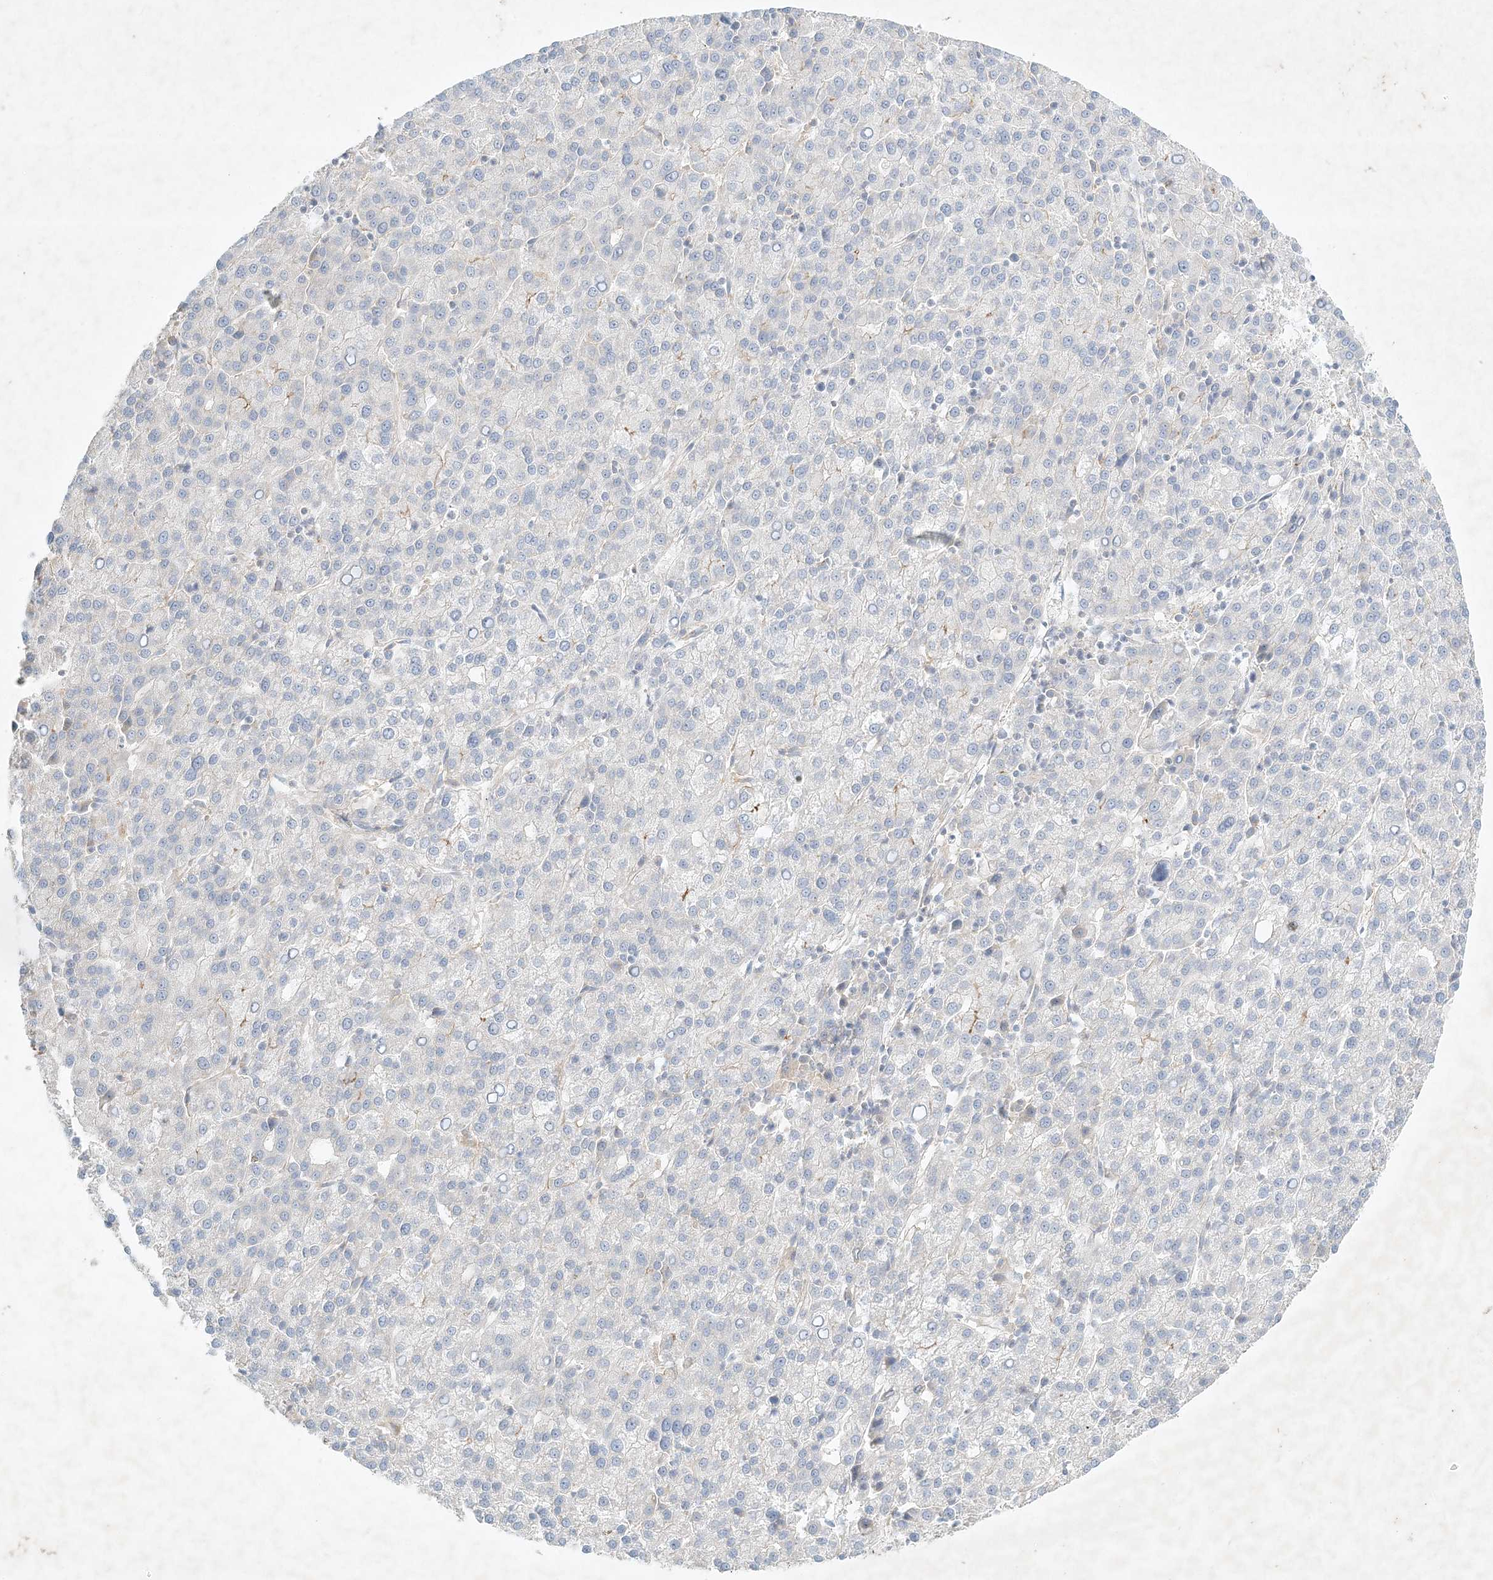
{"staining": {"intensity": "negative", "quantity": "none", "location": "none"}, "tissue": "liver cancer", "cell_type": "Tumor cells", "image_type": "cancer", "snomed": [{"axis": "morphology", "description": "Carcinoma, Hepatocellular, NOS"}, {"axis": "topography", "description": "Liver"}], "caption": "Immunohistochemistry image of neoplastic tissue: human liver cancer (hepatocellular carcinoma) stained with DAB (3,3'-diaminobenzidine) reveals no significant protein positivity in tumor cells. (Immunohistochemistry, brightfield microscopy, high magnification).", "gene": "STK11IP", "patient": {"sex": "female", "age": 58}}